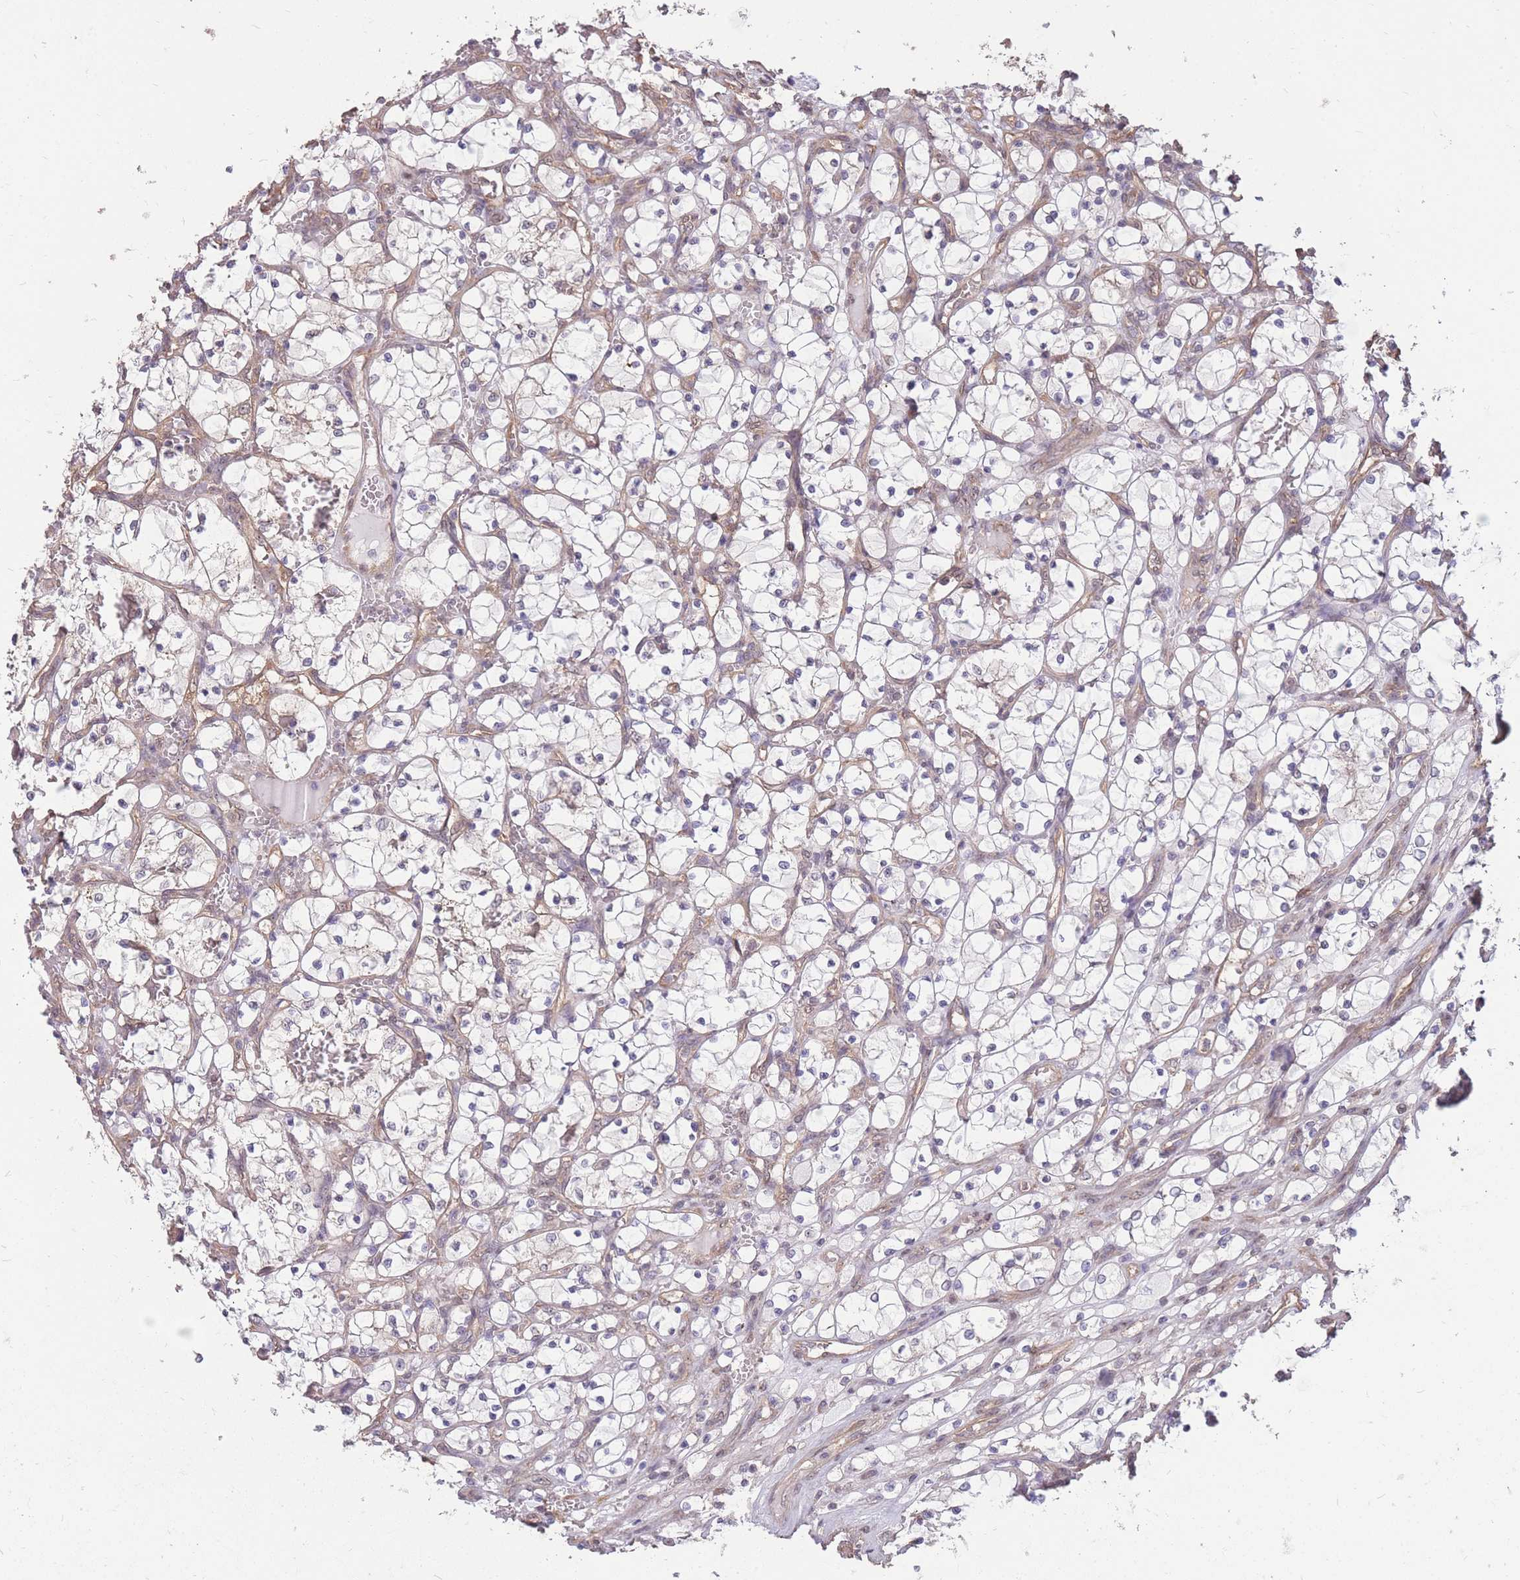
{"staining": {"intensity": "negative", "quantity": "none", "location": "none"}, "tissue": "renal cancer", "cell_type": "Tumor cells", "image_type": "cancer", "snomed": [{"axis": "morphology", "description": "Adenocarcinoma, NOS"}, {"axis": "topography", "description": "Kidney"}], "caption": "A high-resolution photomicrograph shows IHC staining of renal cancer (adenocarcinoma), which displays no significant positivity in tumor cells.", "gene": "DYNC1LI2", "patient": {"sex": "female", "age": 69}}